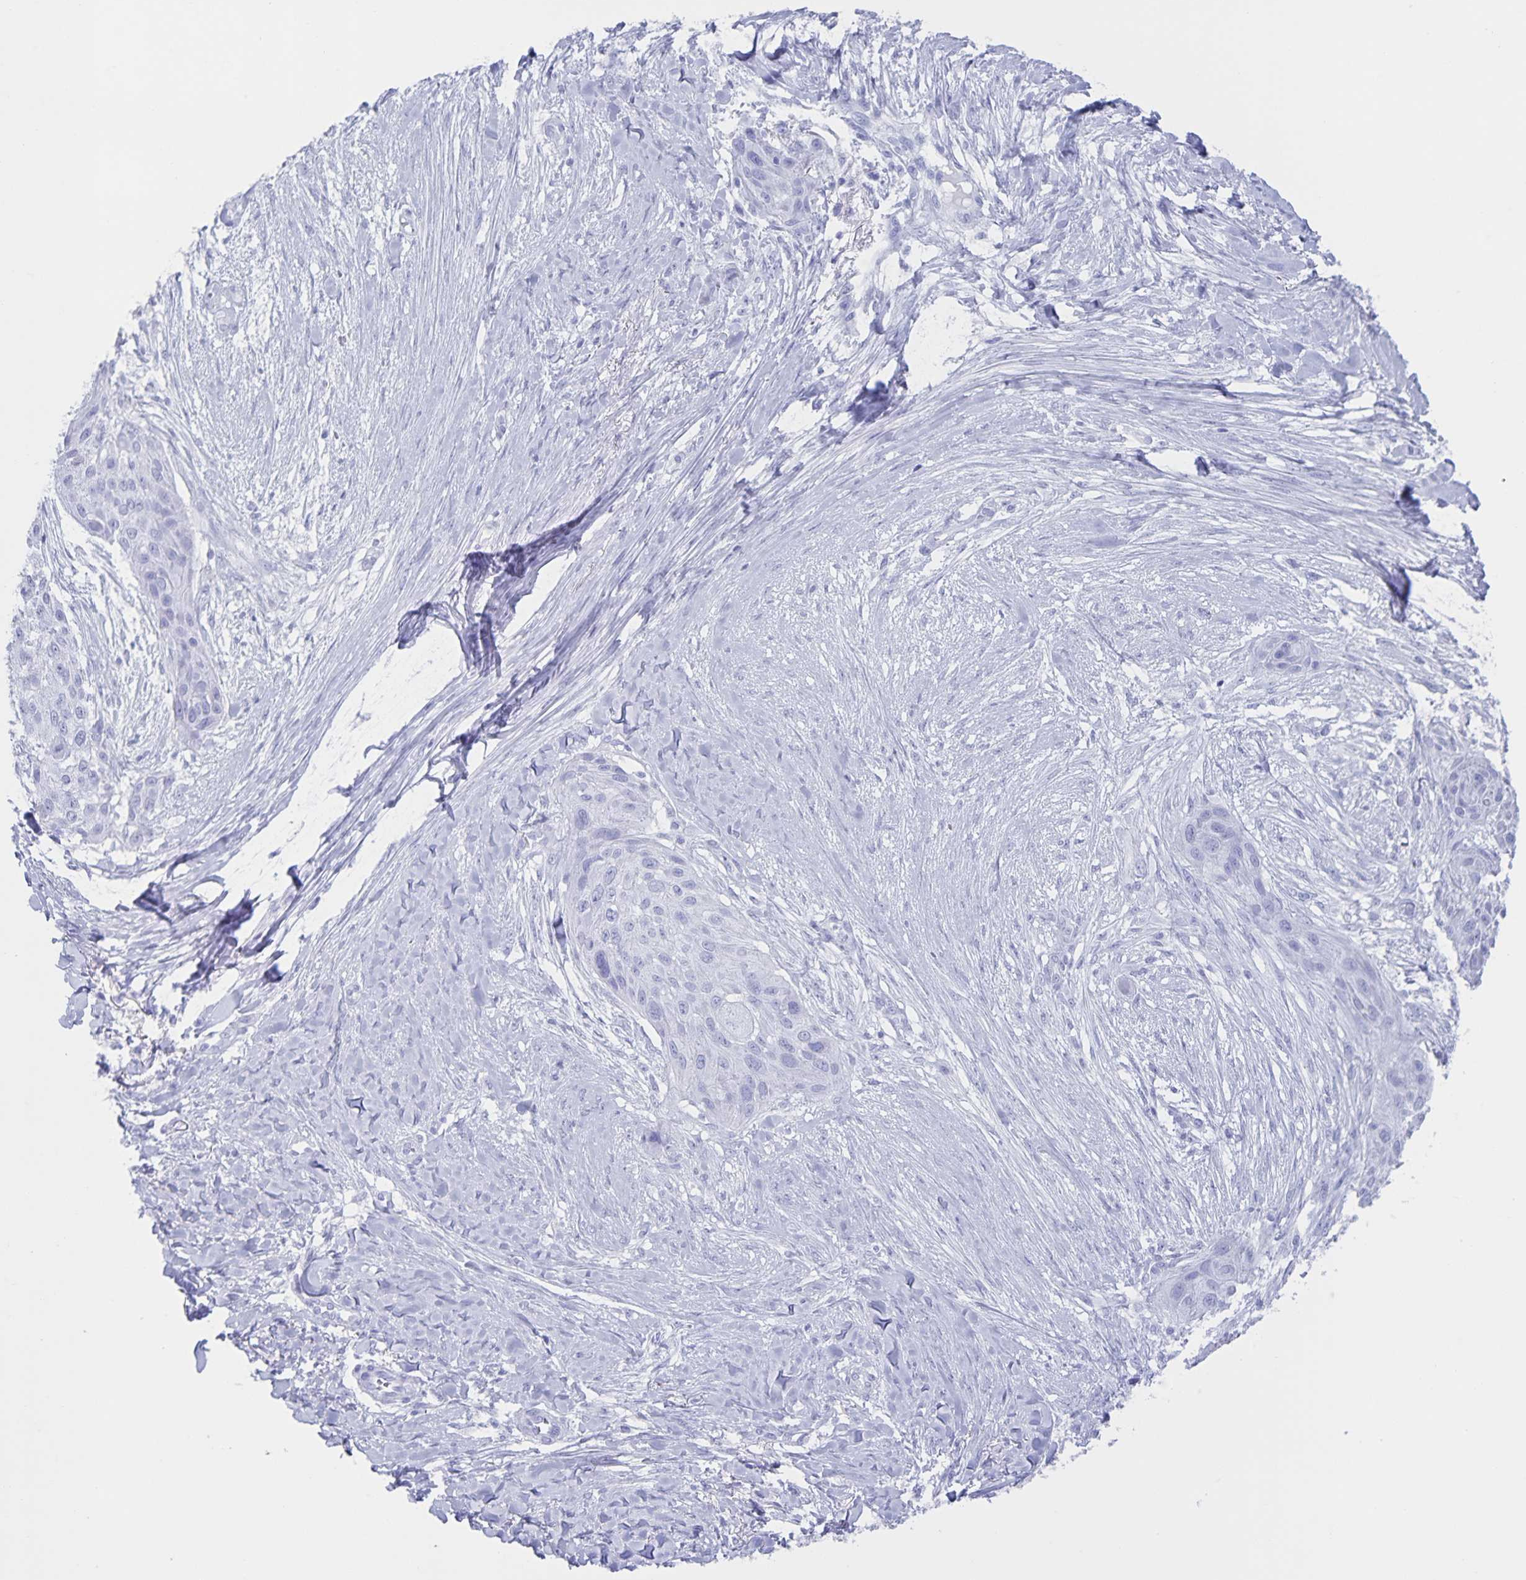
{"staining": {"intensity": "negative", "quantity": "none", "location": "none"}, "tissue": "skin cancer", "cell_type": "Tumor cells", "image_type": "cancer", "snomed": [{"axis": "morphology", "description": "Squamous cell carcinoma, NOS"}, {"axis": "topography", "description": "Skin"}], "caption": "Skin squamous cell carcinoma was stained to show a protein in brown. There is no significant expression in tumor cells.", "gene": "AQP4", "patient": {"sex": "female", "age": 87}}